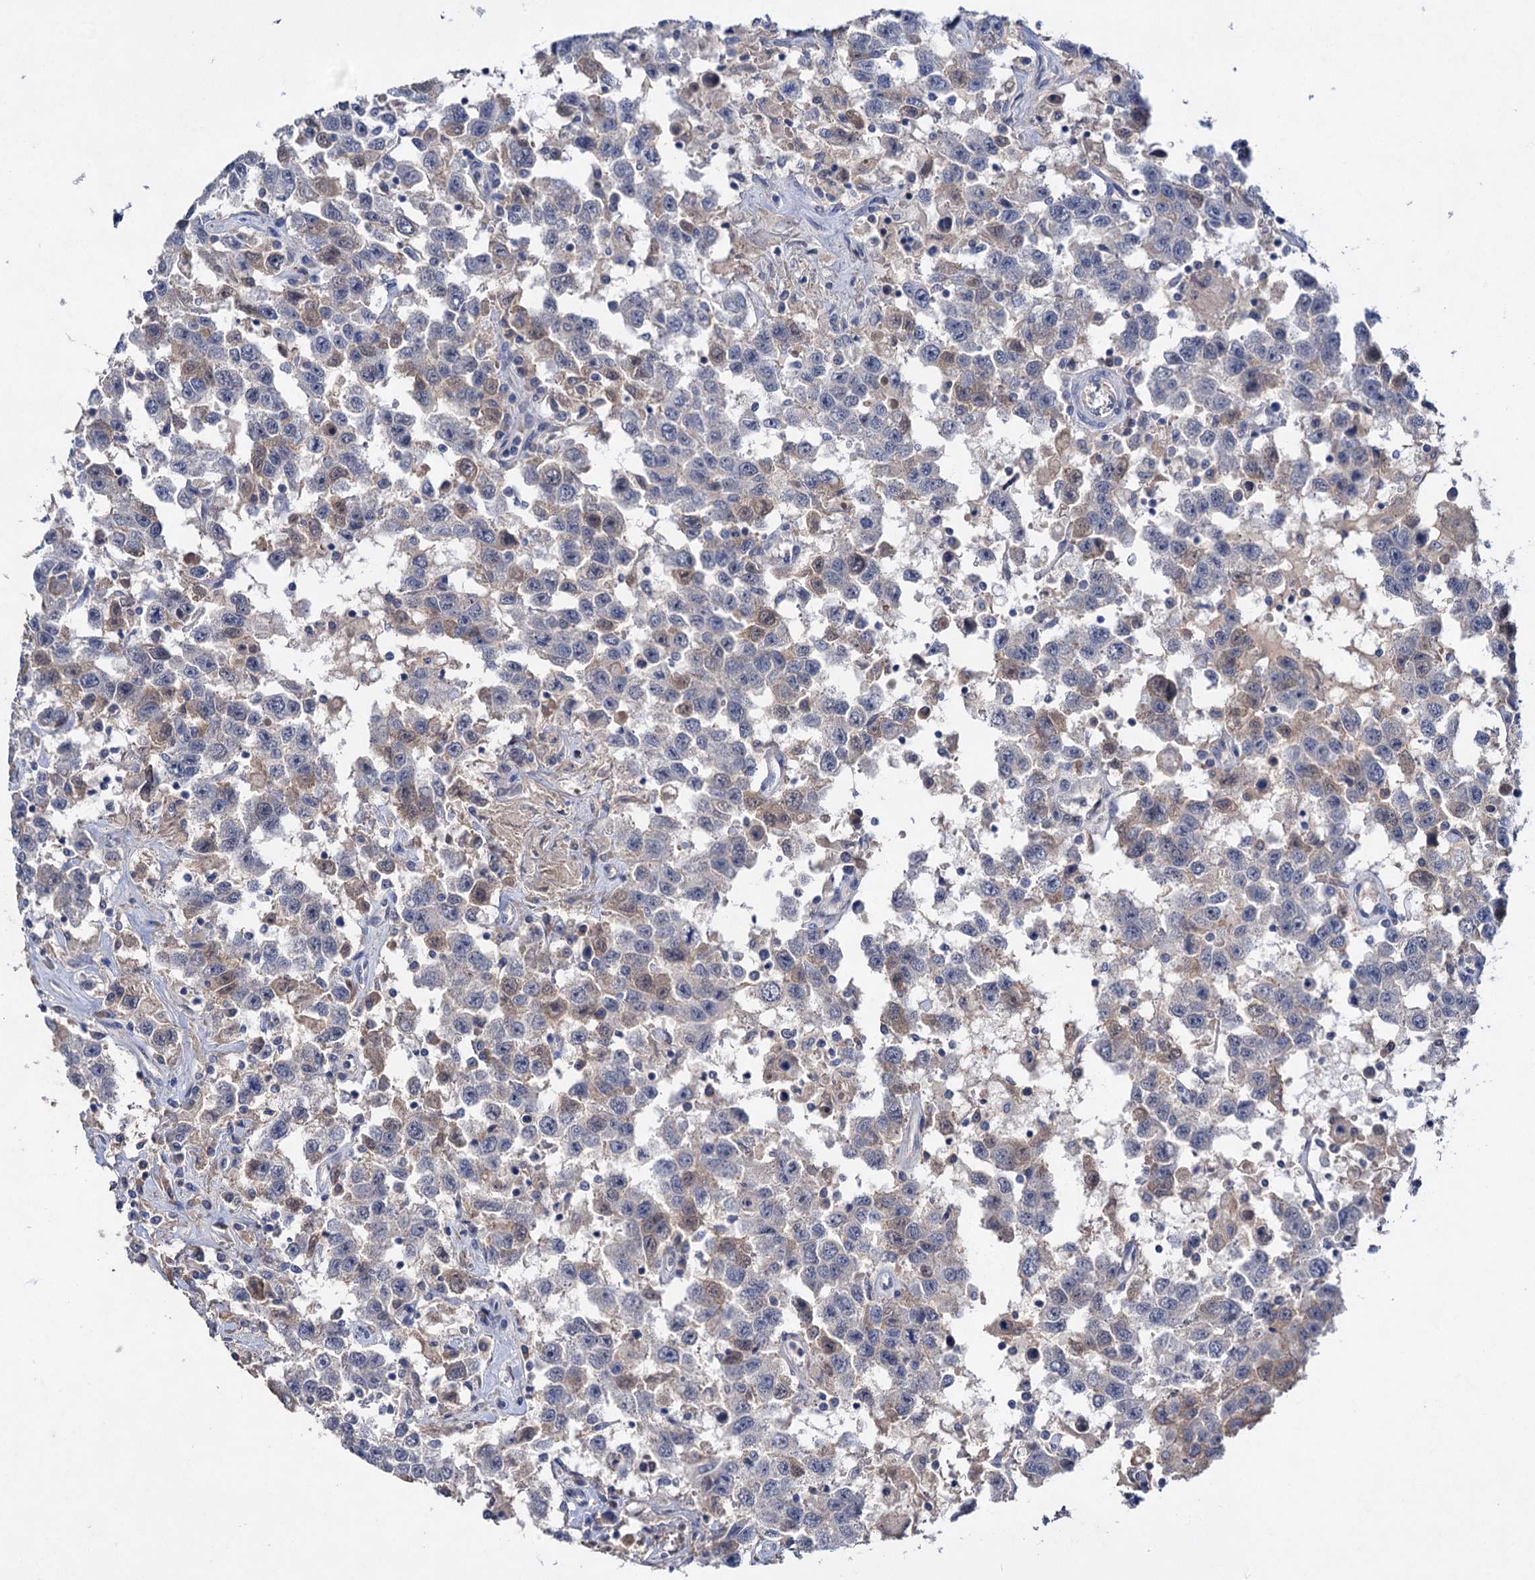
{"staining": {"intensity": "weak", "quantity": "<25%", "location": "cytoplasmic/membranous"}, "tissue": "testis cancer", "cell_type": "Tumor cells", "image_type": "cancer", "snomed": [{"axis": "morphology", "description": "Seminoma, NOS"}, {"axis": "topography", "description": "Testis"}], "caption": "Tumor cells show no significant protein staining in testis cancer. The staining is performed using DAB (3,3'-diaminobenzidine) brown chromogen with nuclei counter-stained in using hematoxylin.", "gene": "ATP4A", "patient": {"sex": "male", "age": 41}}